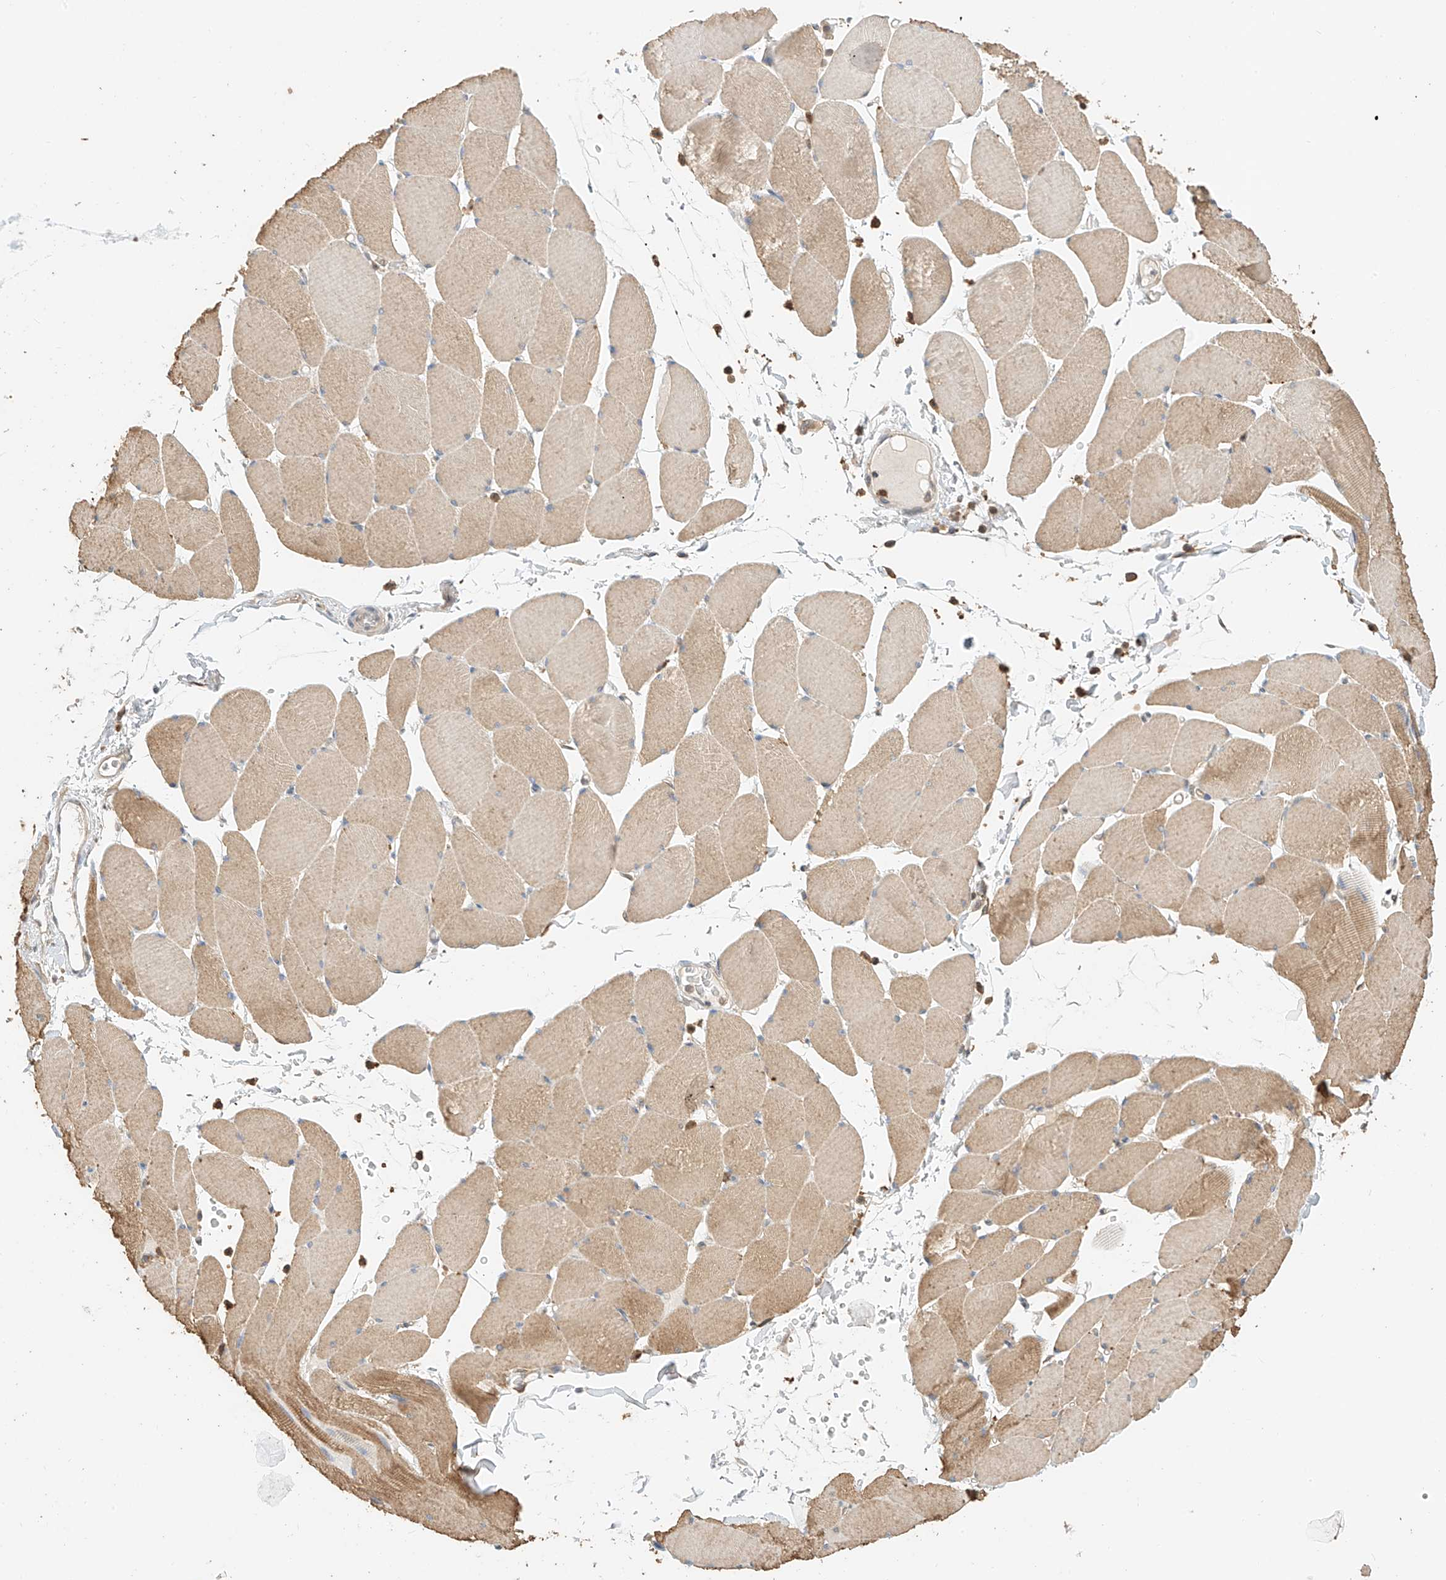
{"staining": {"intensity": "moderate", "quantity": ">75%", "location": "cytoplasmic/membranous"}, "tissue": "skeletal muscle", "cell_type": "Myocytes", "image_type": "normal", "snomed": [{"axis": "morphology", "description": "Normal tissue, NOS"}, {"axis": "topography", "description": "Skeletal muscle"}, {"axis": "topography", "description": "Head-Neck"}], "caption": "Protein staining demonstrates moderate cytoplasmic/membranous expression in about >75% of myocytes in benign skeletal muscle. (Stains: DAB in brown, nuclei in blue, Microscopy: brightfield microscopy at high magnification).", "gene": "OFD1", "patient": {"sex": "male", "age": 66}}